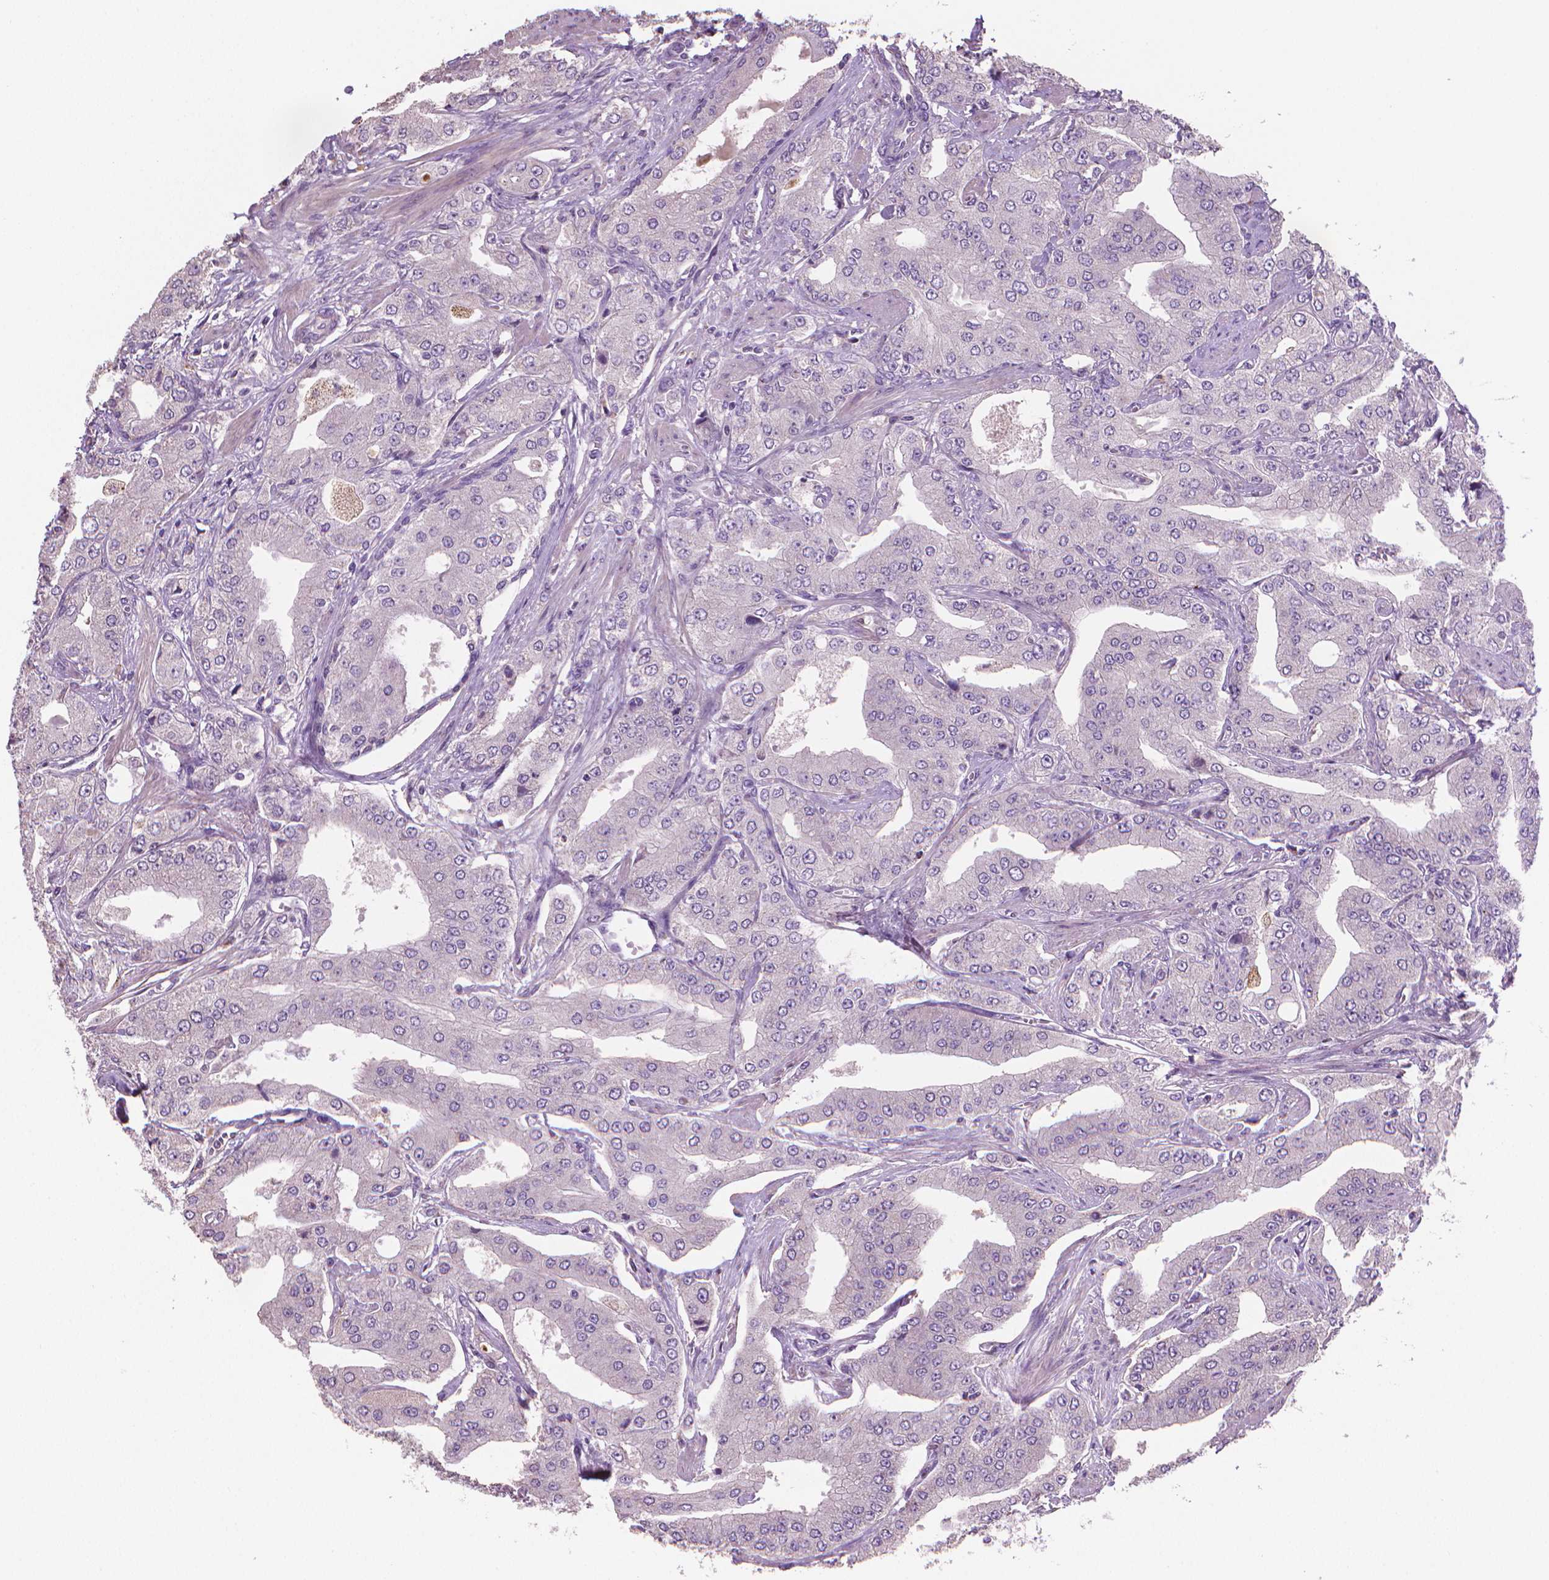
{"staining": {"intensity": "negative", "quantity": "none", "location": "none"}, "tissue": "prostate cancer", "cell_type": "Tumor cells", "image_type": "cancer", "snomed": [{"axis": "morphology", "description": "Adenocarcinoma, Low grade"}, {"axis": "topography", "description": "Prostate"}], "caption": "A micrograph of prostate cancer stained for a protein displays no brown staining in tumor cells. Nuclei are stained in blue.", "gene": "CATIP", "patient": {"sex": "male", "age": 60}}